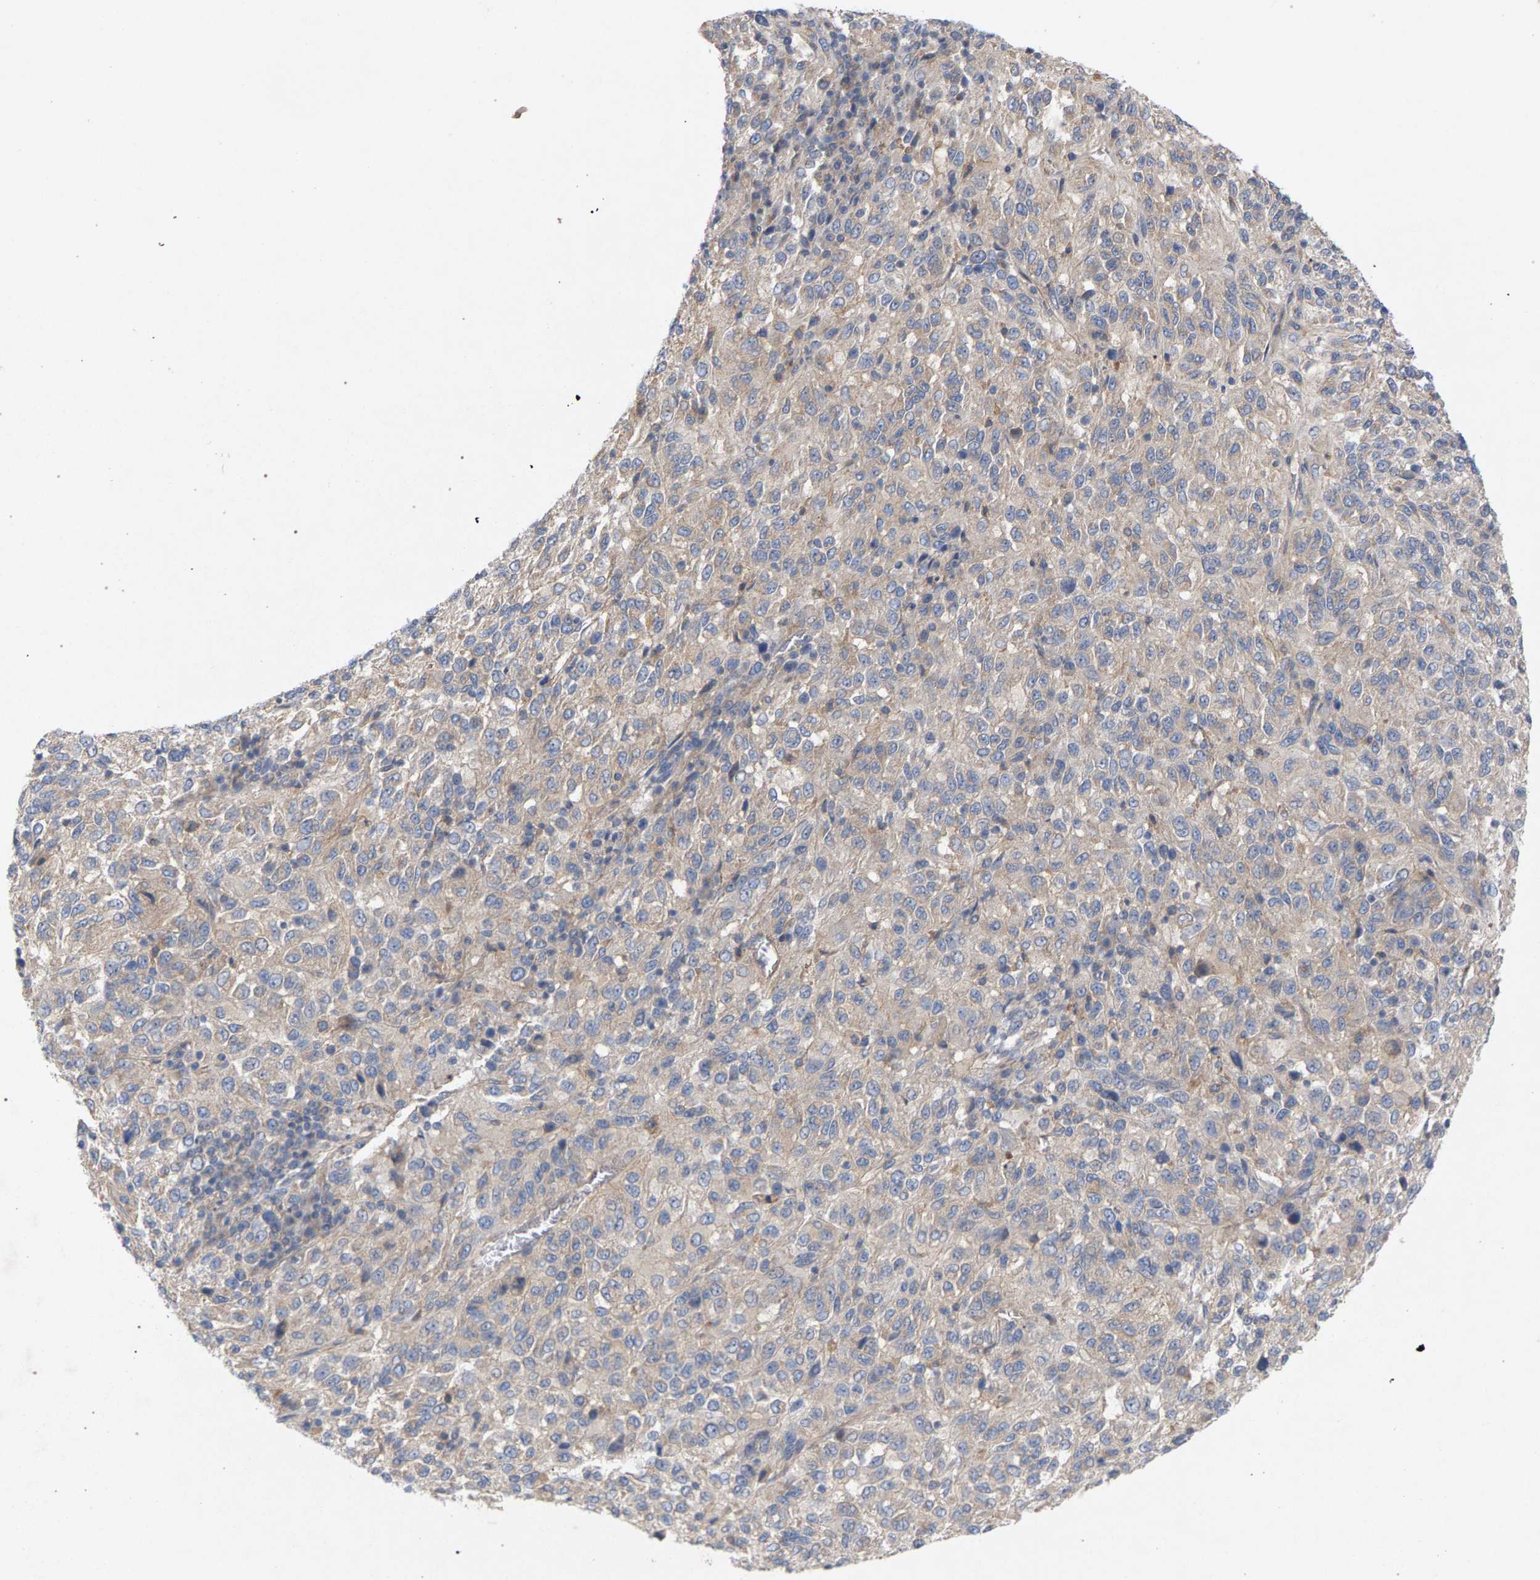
{"staining": {"intensity": "weak", "quantity": "<25%", "location": "cytoplasmic/membranous"}, "tissue": "melanoma", "cell_type": "Tumor cells", "image_type": "cancer", "snomed": [{"axis": "morphology", "description": "Malignant melanoma, Metastatic site"}, {"axis": "topography", "description": "Lung"}], "caption": "A photomicrograph of melanoma stained for a protein exhibits no brown staining in tumor cells. Nuclei are stained in blue.", "gene": "MAMDC2", "patient": {"sex": "male", "age": 64}}